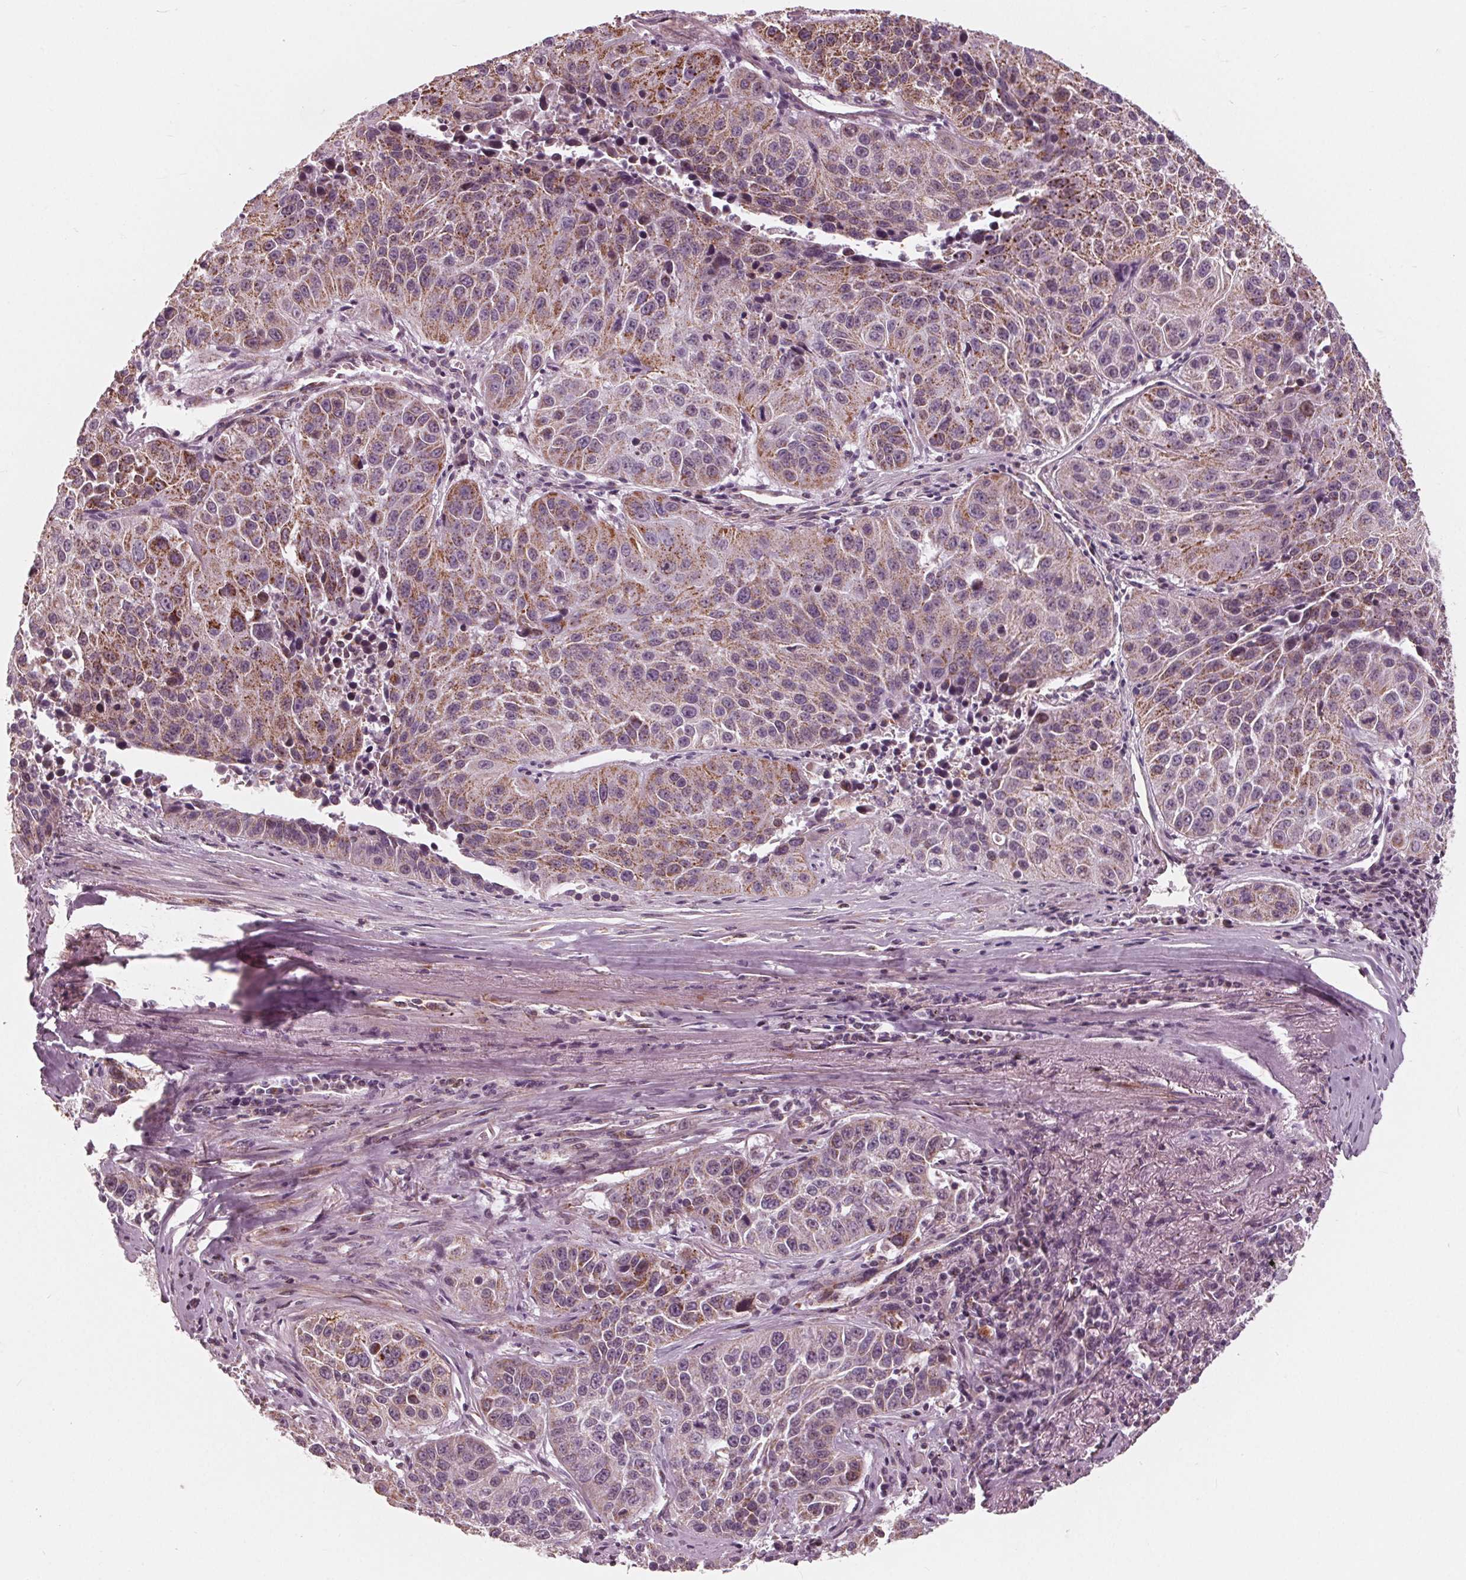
{"staining": {"intensity": "moderate", "quantity": "25%-75%", "location": "cytoplasmic/membranous"}, "tissue": "lung cancer", "cell_type": "Tumor cells", "image_type": "cancer", "snomed": [{"axis": "morphology", "description": "Squamous cell carcinoma, NOS"}, {"axis": "topography", "description": "Lung"}], "caption": "This is an image of IHC staining of squamous cell carcinoma (lung), which shows moderate expression in the cytoplasmic/membranous of tumor cells.", "gene": "DCAF4L2", "patient": {"sex": "female", "age": 61}}